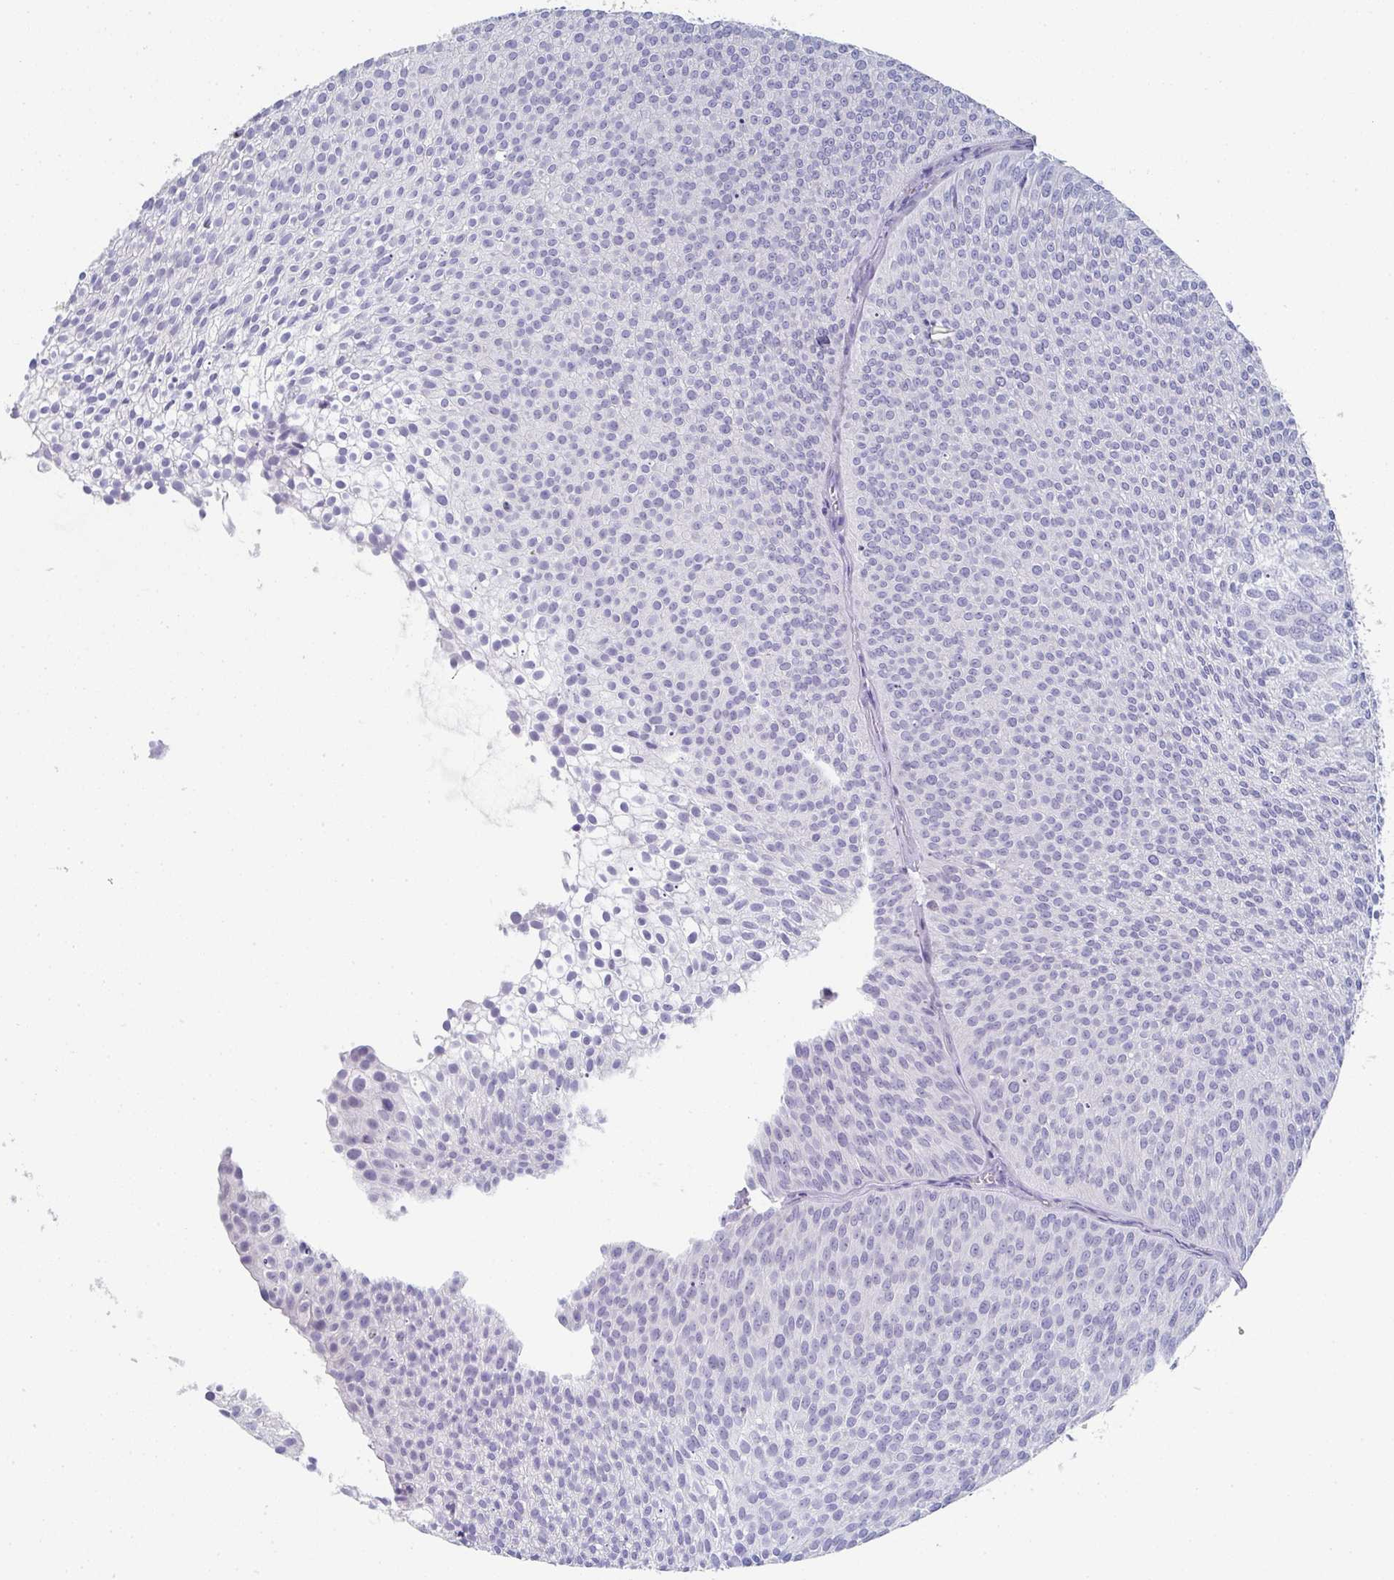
{"staining": {"intensity": "negative", "quantity": "none", "location": "none"}, "tissue": "urothelial cancer", "cell_type": "Tumor cells", "image_type": "cancer", "snomed": [{"axis": "morphology", "description": "Urothelial carcinoma, Low grade"}, {"axis": "topography", "description": "Urinary bladder"}], "caption": "High power microscopy micrograph of an immunohistochemistry (IHC) photomicrograph of urothelial cancer, revealing no significant positivity in tumor cells.", "gene": "NOXRED1", "patient": {"sex": "male", "age": 91}}